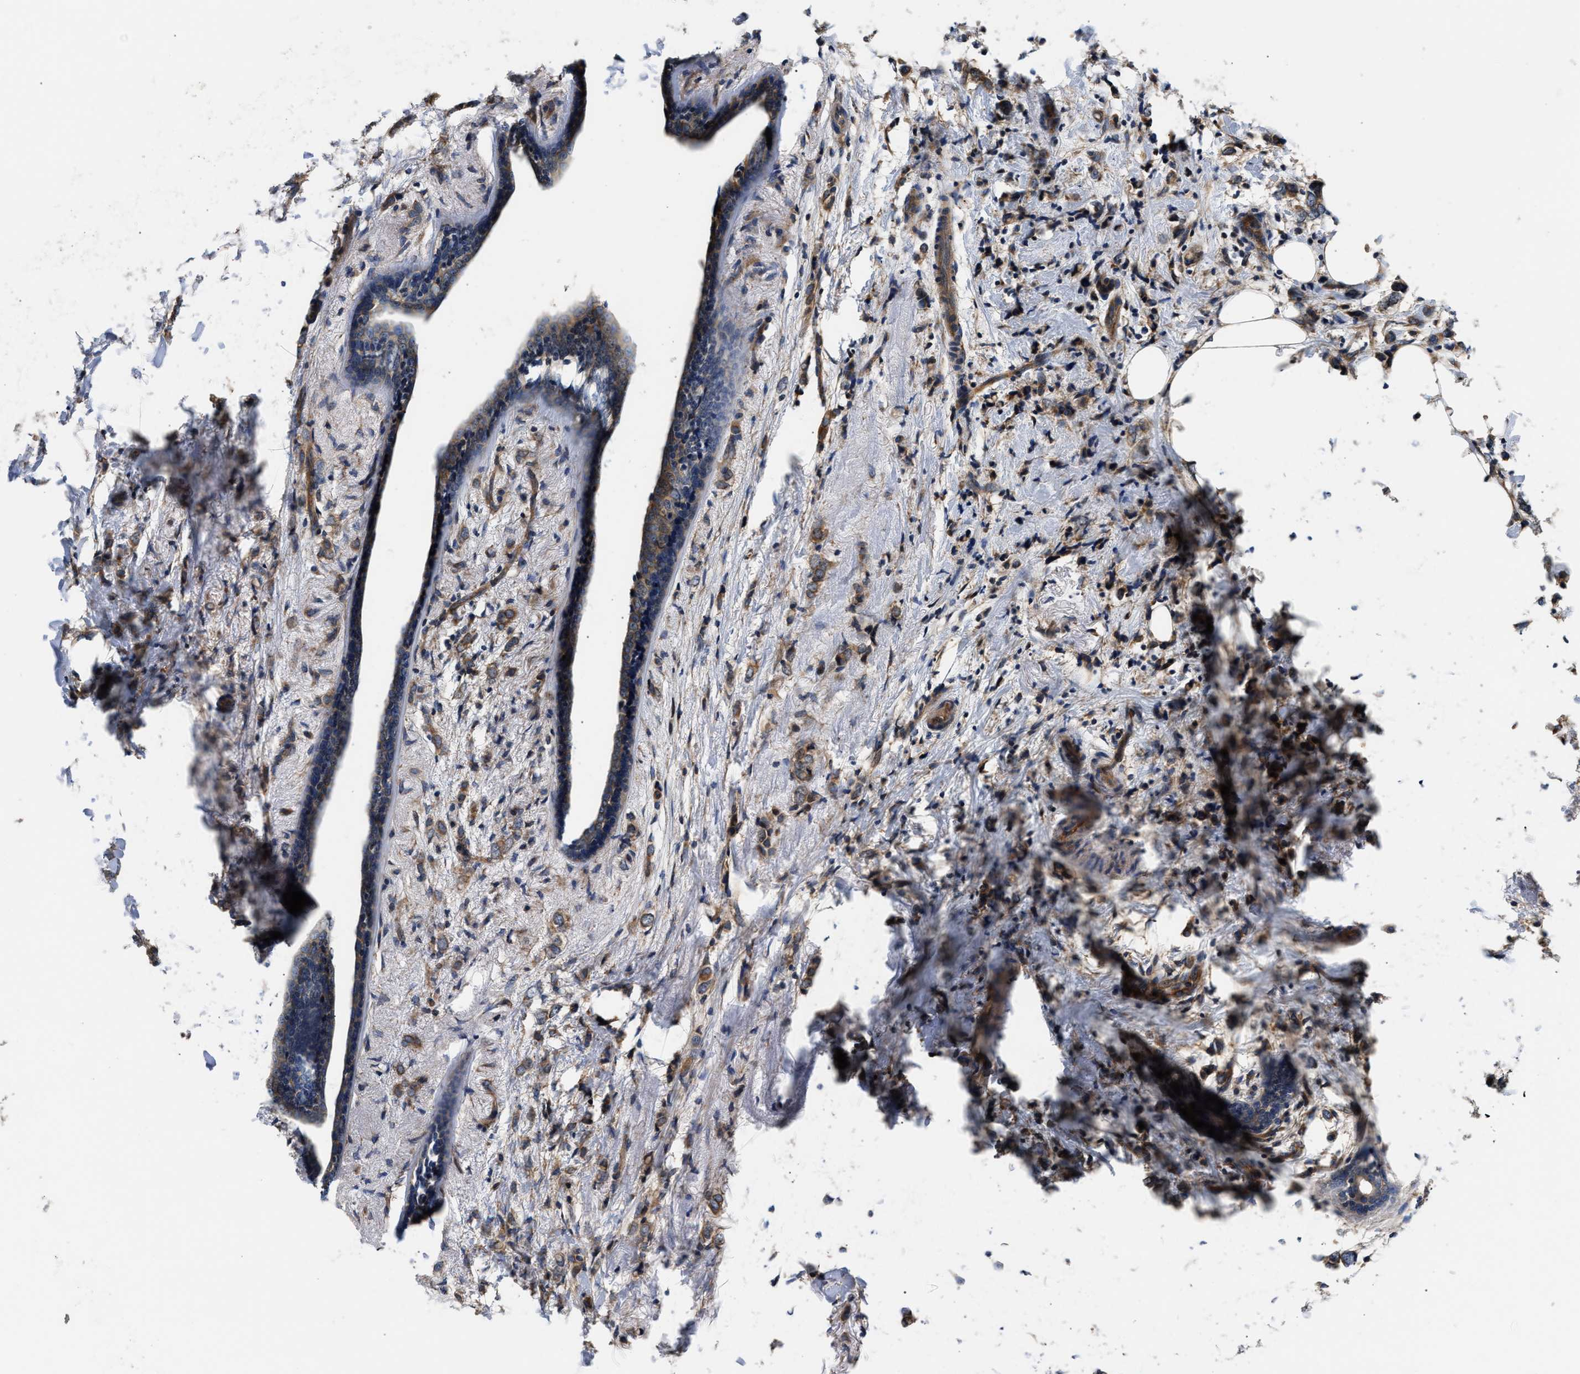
{"staining": {"intensity": "moderate", "quantity": ">75%", "location": "cytoplasmic/membranous"}, "tissue": "breast cancer", "cell_type": "Tumor cells", "image_type": "cancer", "snomed": [{"axis": "morphology", "description": "Normal tissue, NOS"}, {"axis": "morphology", "description": "Lobular carcinoma"}, {"axis": "topography", "description": "Breast"}], "caption": "The image exhibits staining of breast cancer, revealing moderate cytoplasmic/membranous protein expression (brown color) within tumor cells.", "gene": "TEX2", "patient": {"sex": "female", "age": 47}}